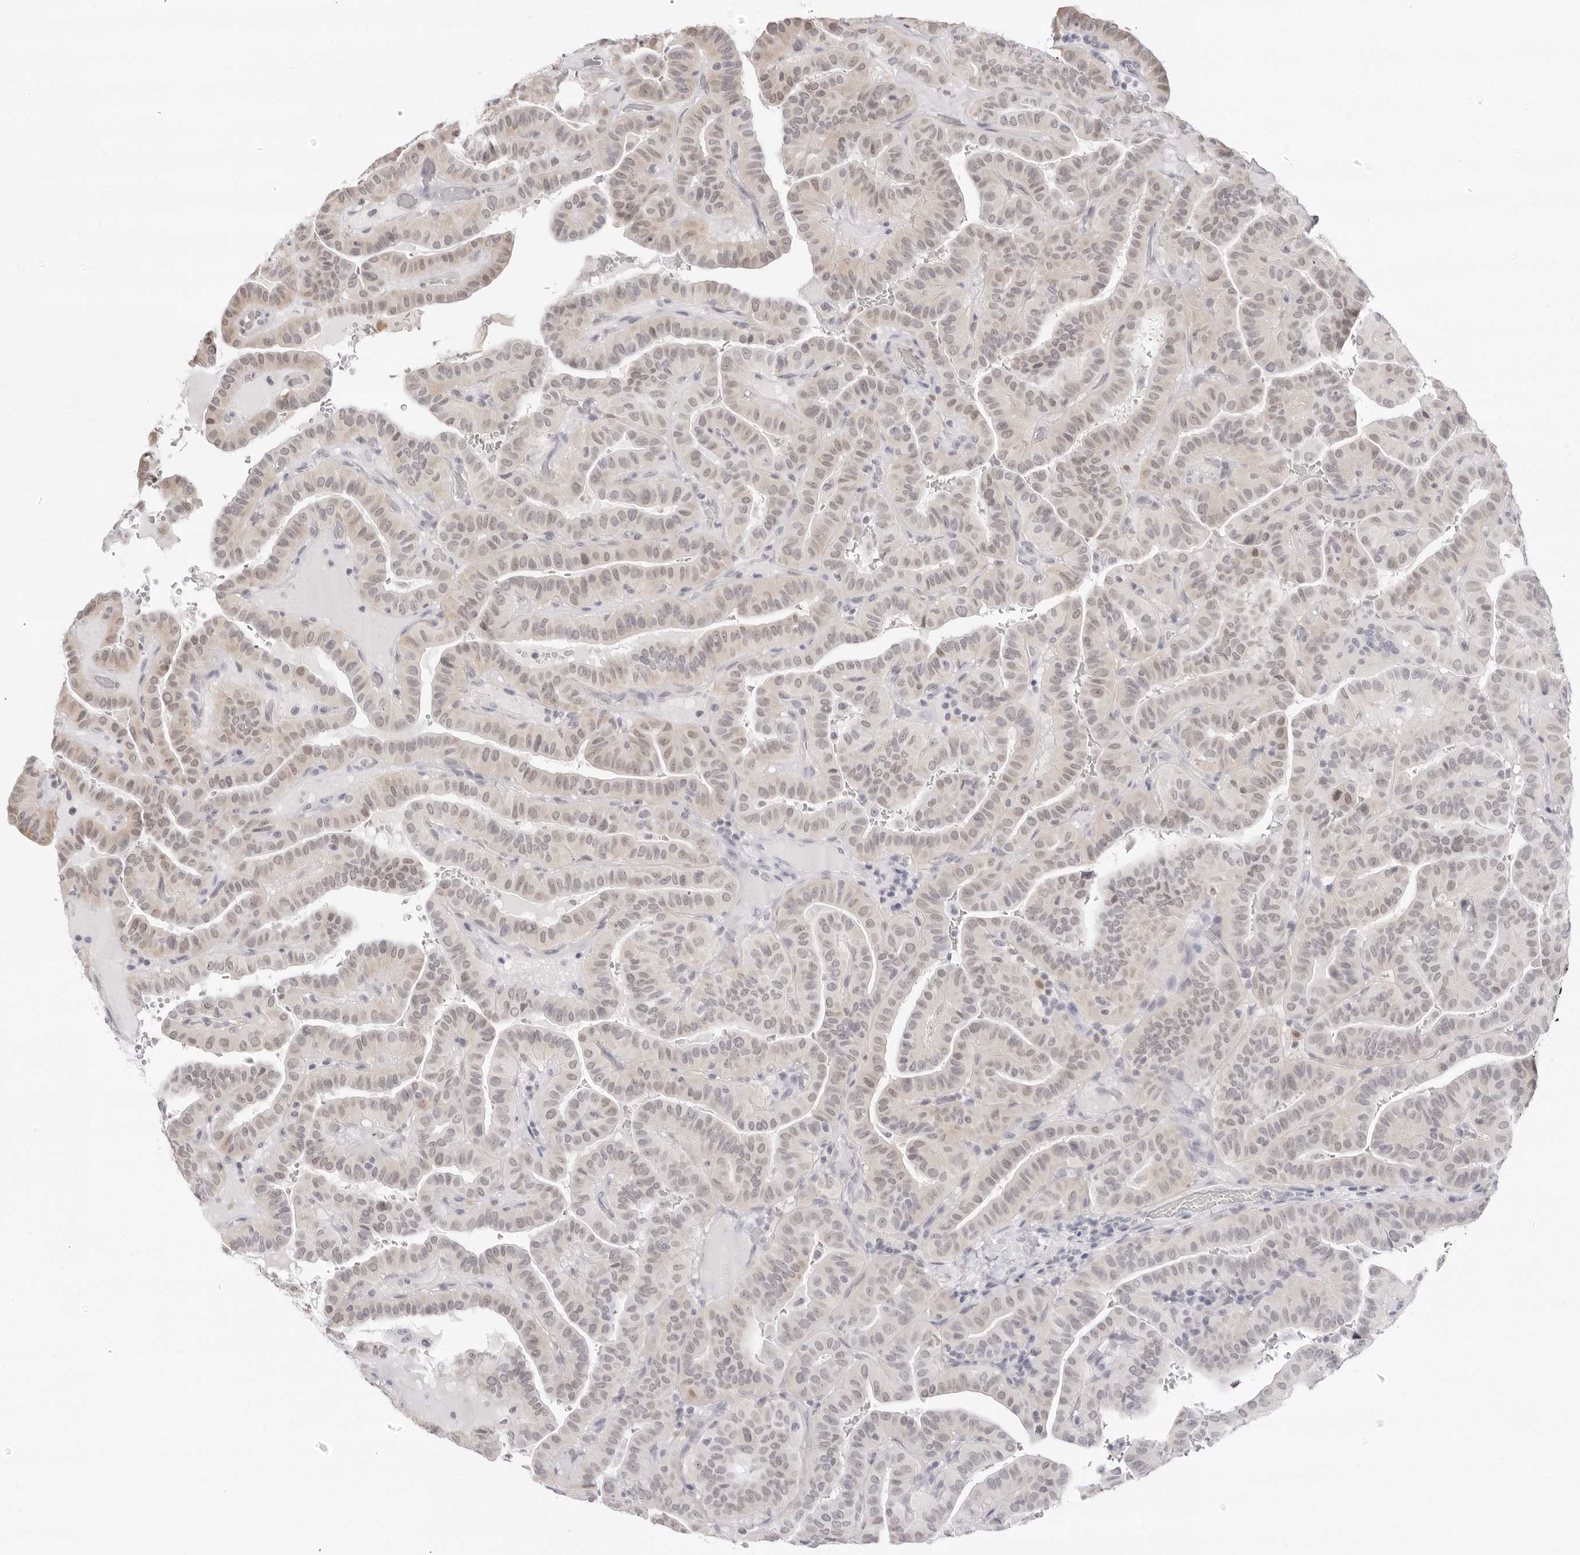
{"staining": {"intensity": "weak", "quantity": ">75%", "location": "cytoplasmic/membranous,nuclear"}, "tissue": "thyroid cancer", "cell_type": "Tumor cells", "image_type": "cancer", "snomed": [{"axis": "morphology", "description": "Papillary adenocarcinoma, NOS"}, {"axis": "topography", "description": "Thyroid gland"}], "caption": "Thyroid cancer was stained to show a protein in brown. There is low levels of weak cytoplasmic/membranous and nuclear expression in approximately >75% of tumor cells. The protein of interest is stained brown, and the nuclei are stained in blue (DAB IHC with brightfield microscopy, high magnification).", "gene": "FDPS", "patient": {"sex": "male", "age": 77}}